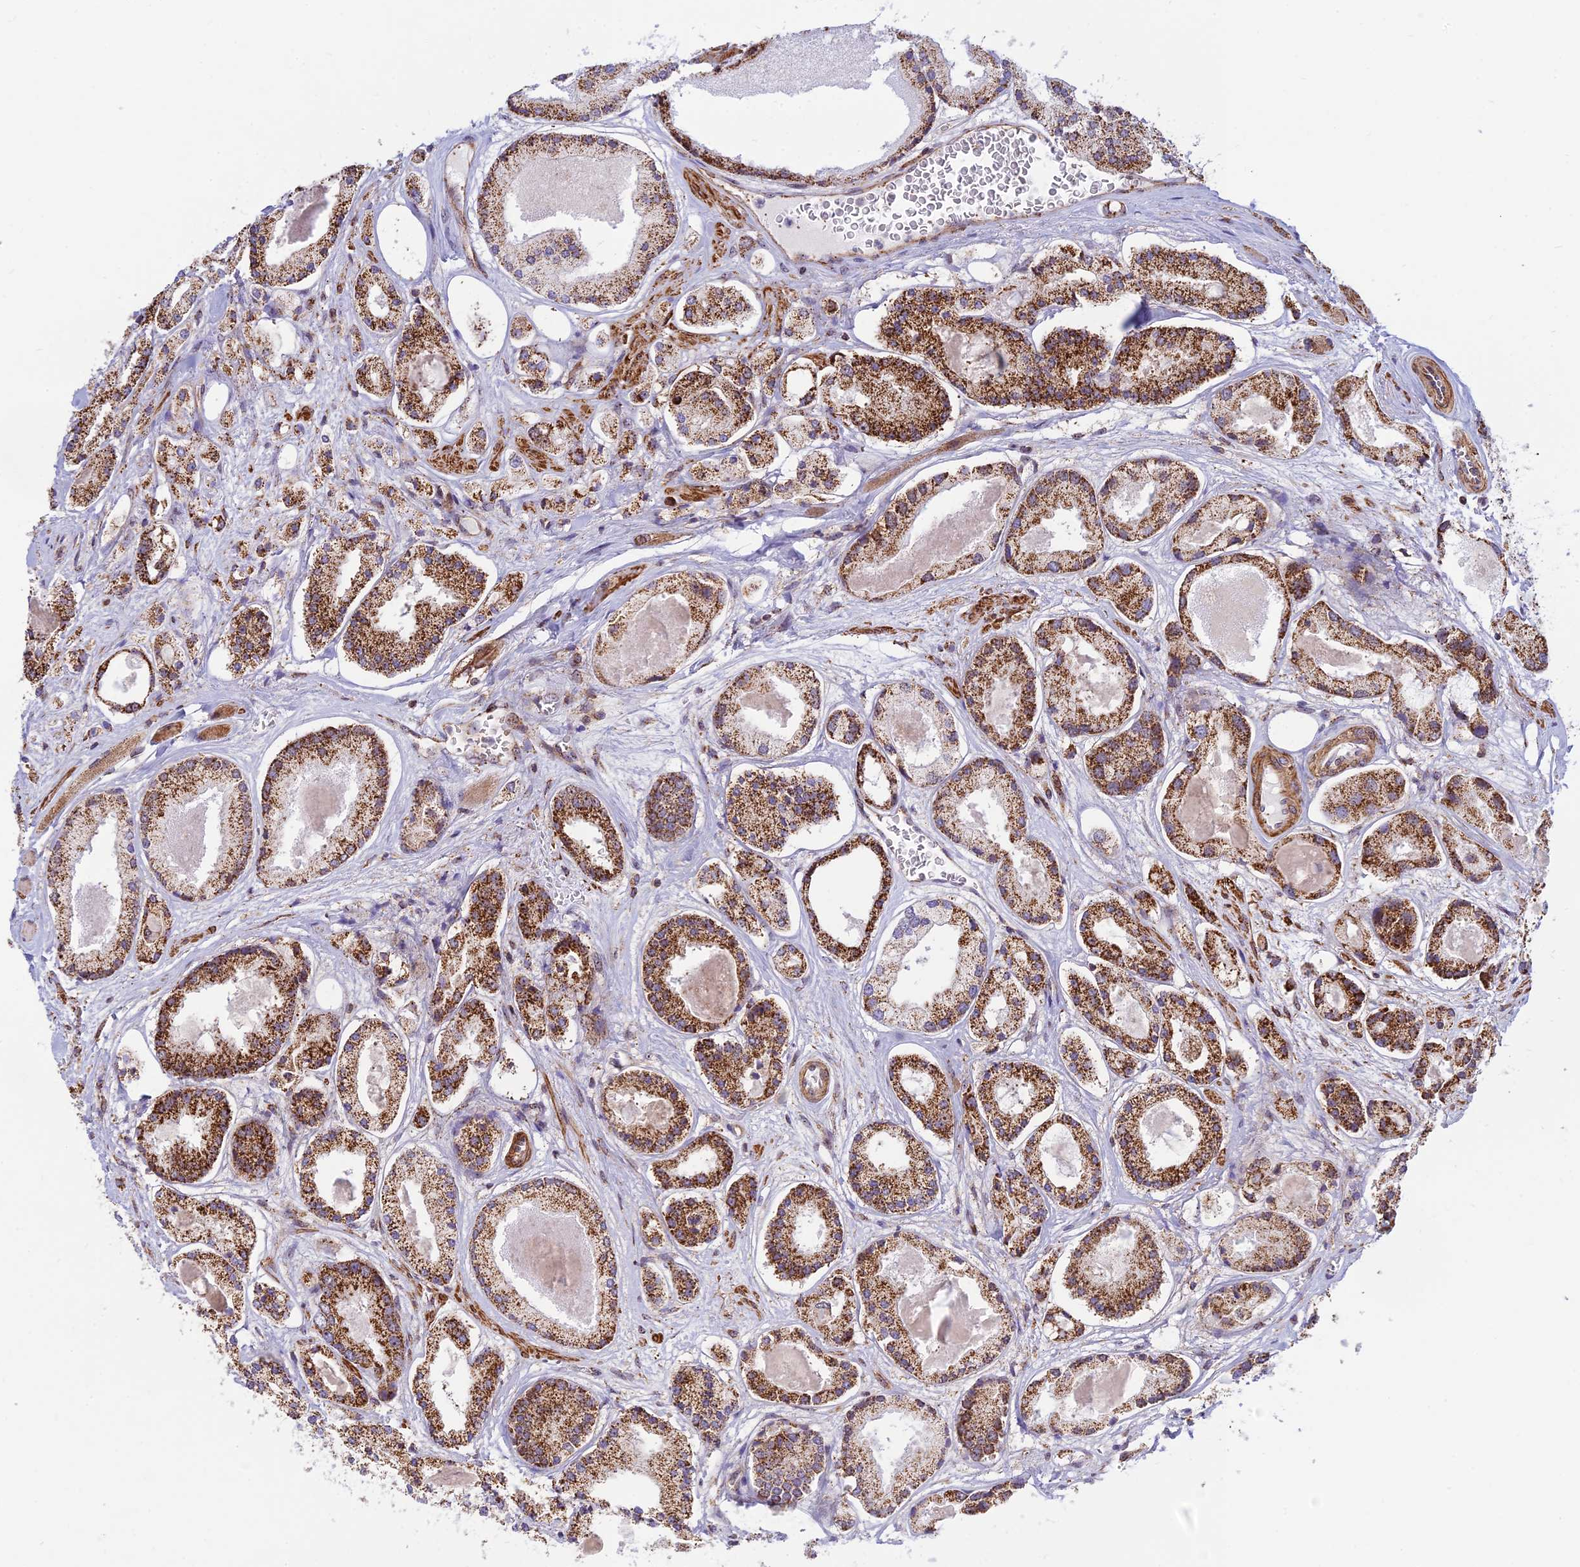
{"staining": {"intensity": "strong", "quantity": ">75%", "location": "cytoplasmic/membranous"}, "tissue": "prostate cancer", "cell_type": "Tumor cells", "image_type": "cancer", "snomed": [{"axis": "morphology", "description": "Adenocarcinoma, High grade"}, {"axis": "topography", "description": "Prostate"}], "caption": "Prostate cancer (high-grade adenocarcinoma) stained for a protein shows strong cytoplasmic/membranous positivity in tumor cells.", "gene": "POLR1G", "patient": {"sex": "male", "age": 67}}